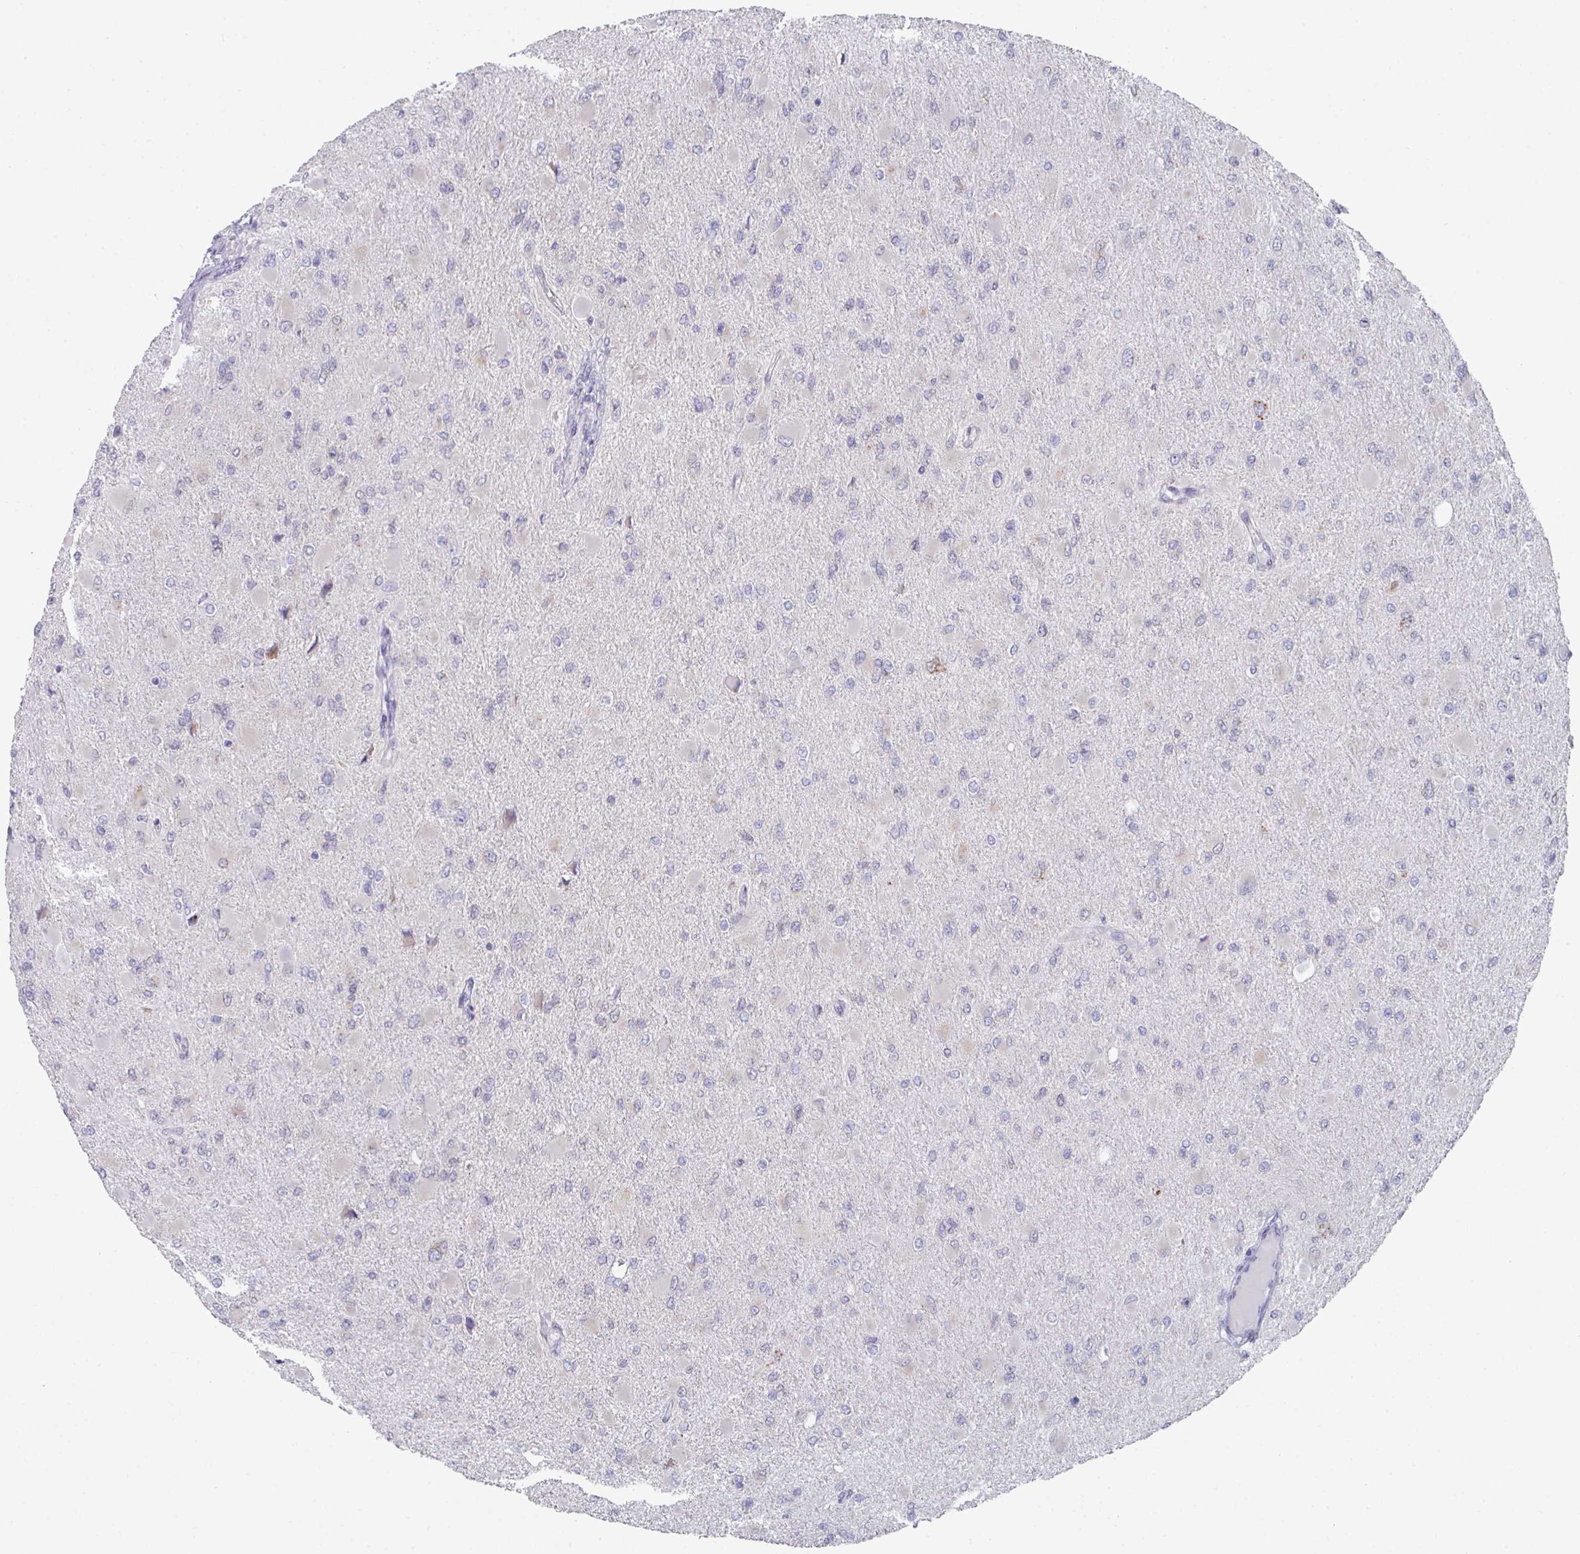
{"staining": {"intensity": "negative", "quantity": "none", "location": "none"}, "tissue": "glioma", "cell_type": "Tumor cells", "image_type": "cancer", "snomed": [{"axis": "morphology", "description": "Glioma, malignant, High grade"}, {"axis": "topography", "description": "Cerebral cortex"}], "caption": "Protein analysis of malignant glioma (high-grade) displays no significant expression in tumor cells. (DAB IHC with hematoxylin counter stain).", "gene": "VKORC1L1", "patient": {"sex": "female", "age": 36}}